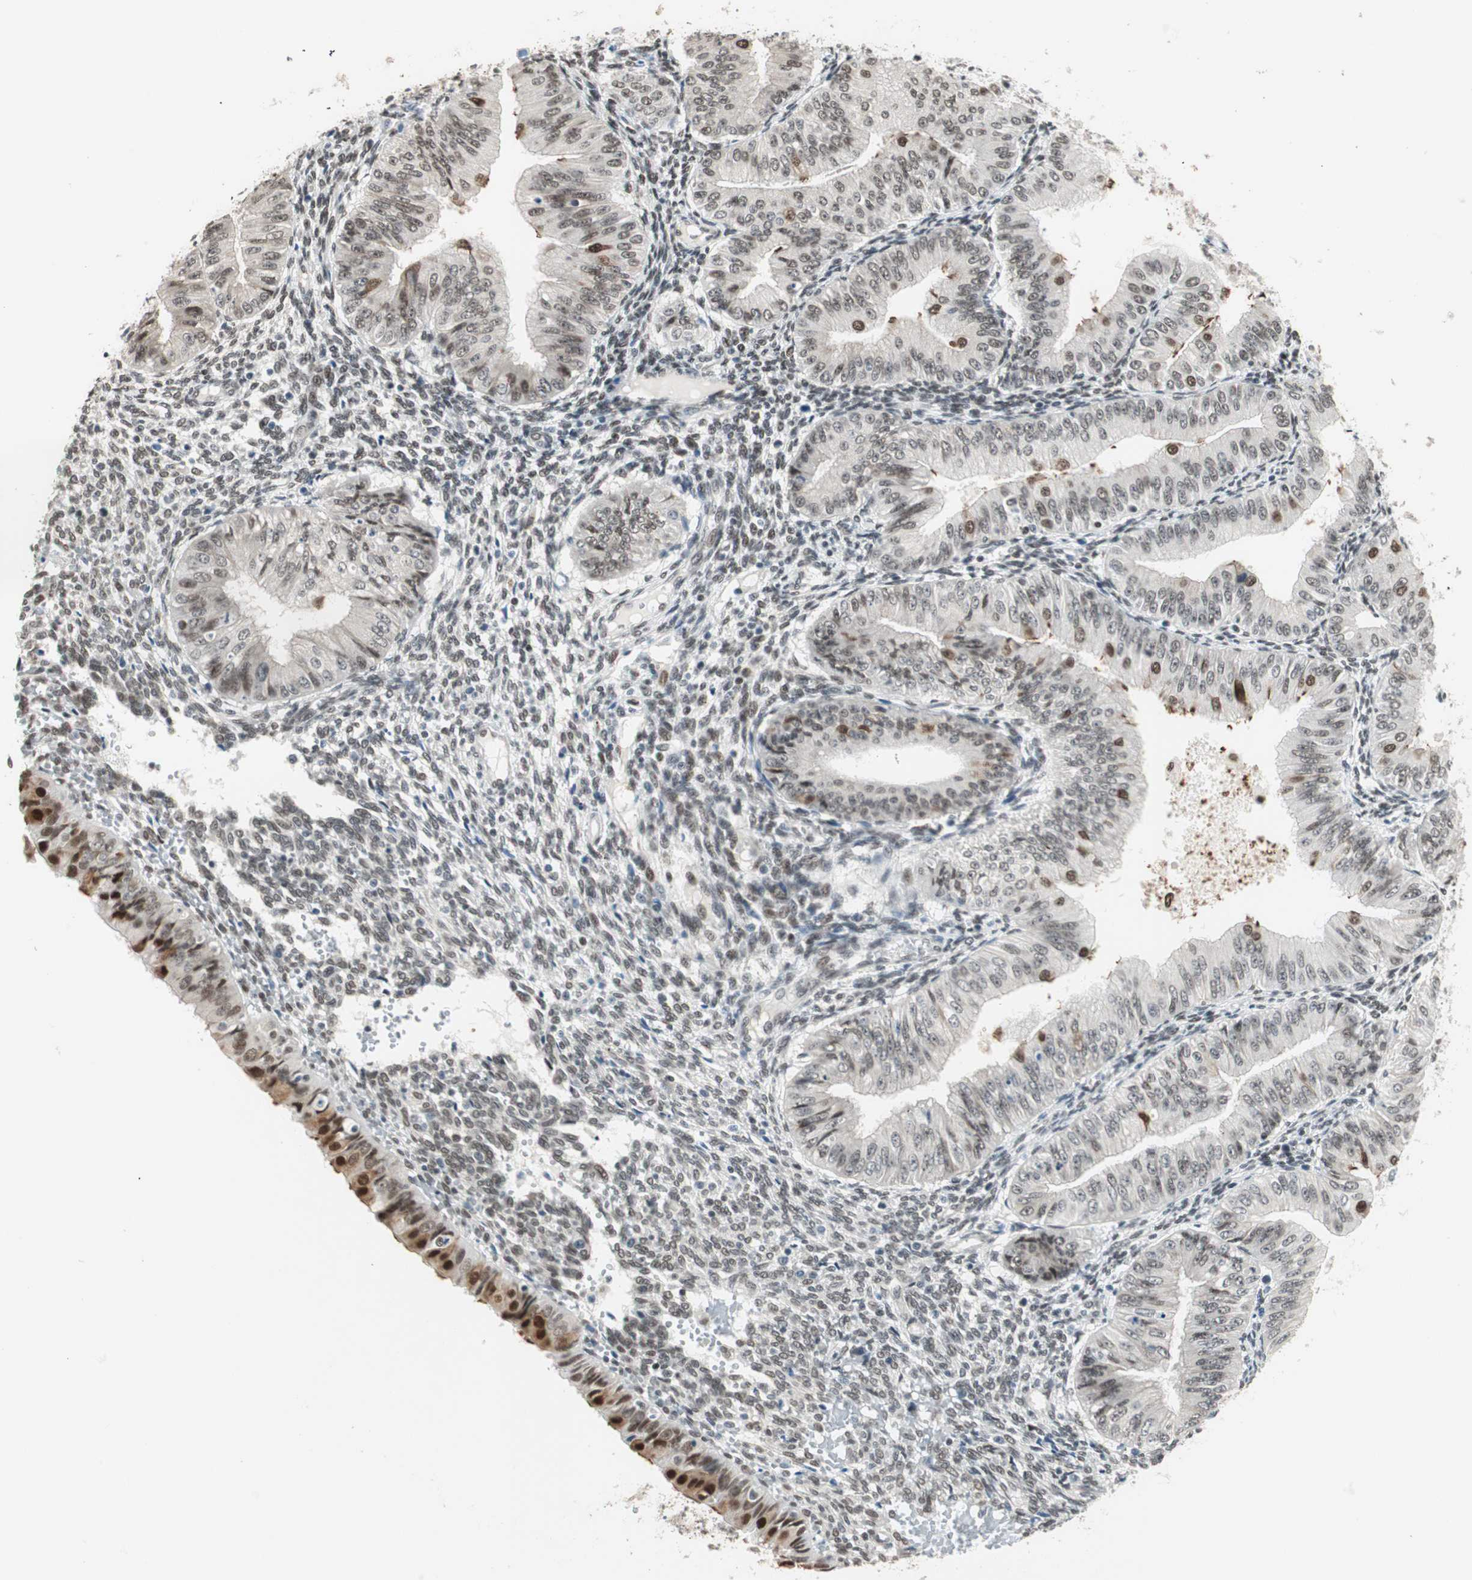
{"staining": {"intensity": "moderate", "quantity": "<25%", "location": "cytoplasmic/membranous,nuclear"}, "tissue": "endometrial cancer", "cell_type": "Tumor cells", "image_type": "cancer", "snomed": [{"axis": "morphology", "description": "Normal tissue, NOS"}, {"axis": "morphology", "description": "Adenocarcinoma, NOS"}, {"axis": "topography", "description": "Endometrium"}], "caption": "Immunohistochemical staining of endometrial adenocarcinoma demonstrates low levels of moderate cytoplasmic/membranous and nuclear positivity in about <25% of tumor cells. The staining was performed using DAB (3,3'-diaminobenzidine), with brown indicating positive protein expression. Nuclei are stained blue with hematoxylin.", "gene": "ZBTB17", "patient": {"sex": "female", "age": 53}}